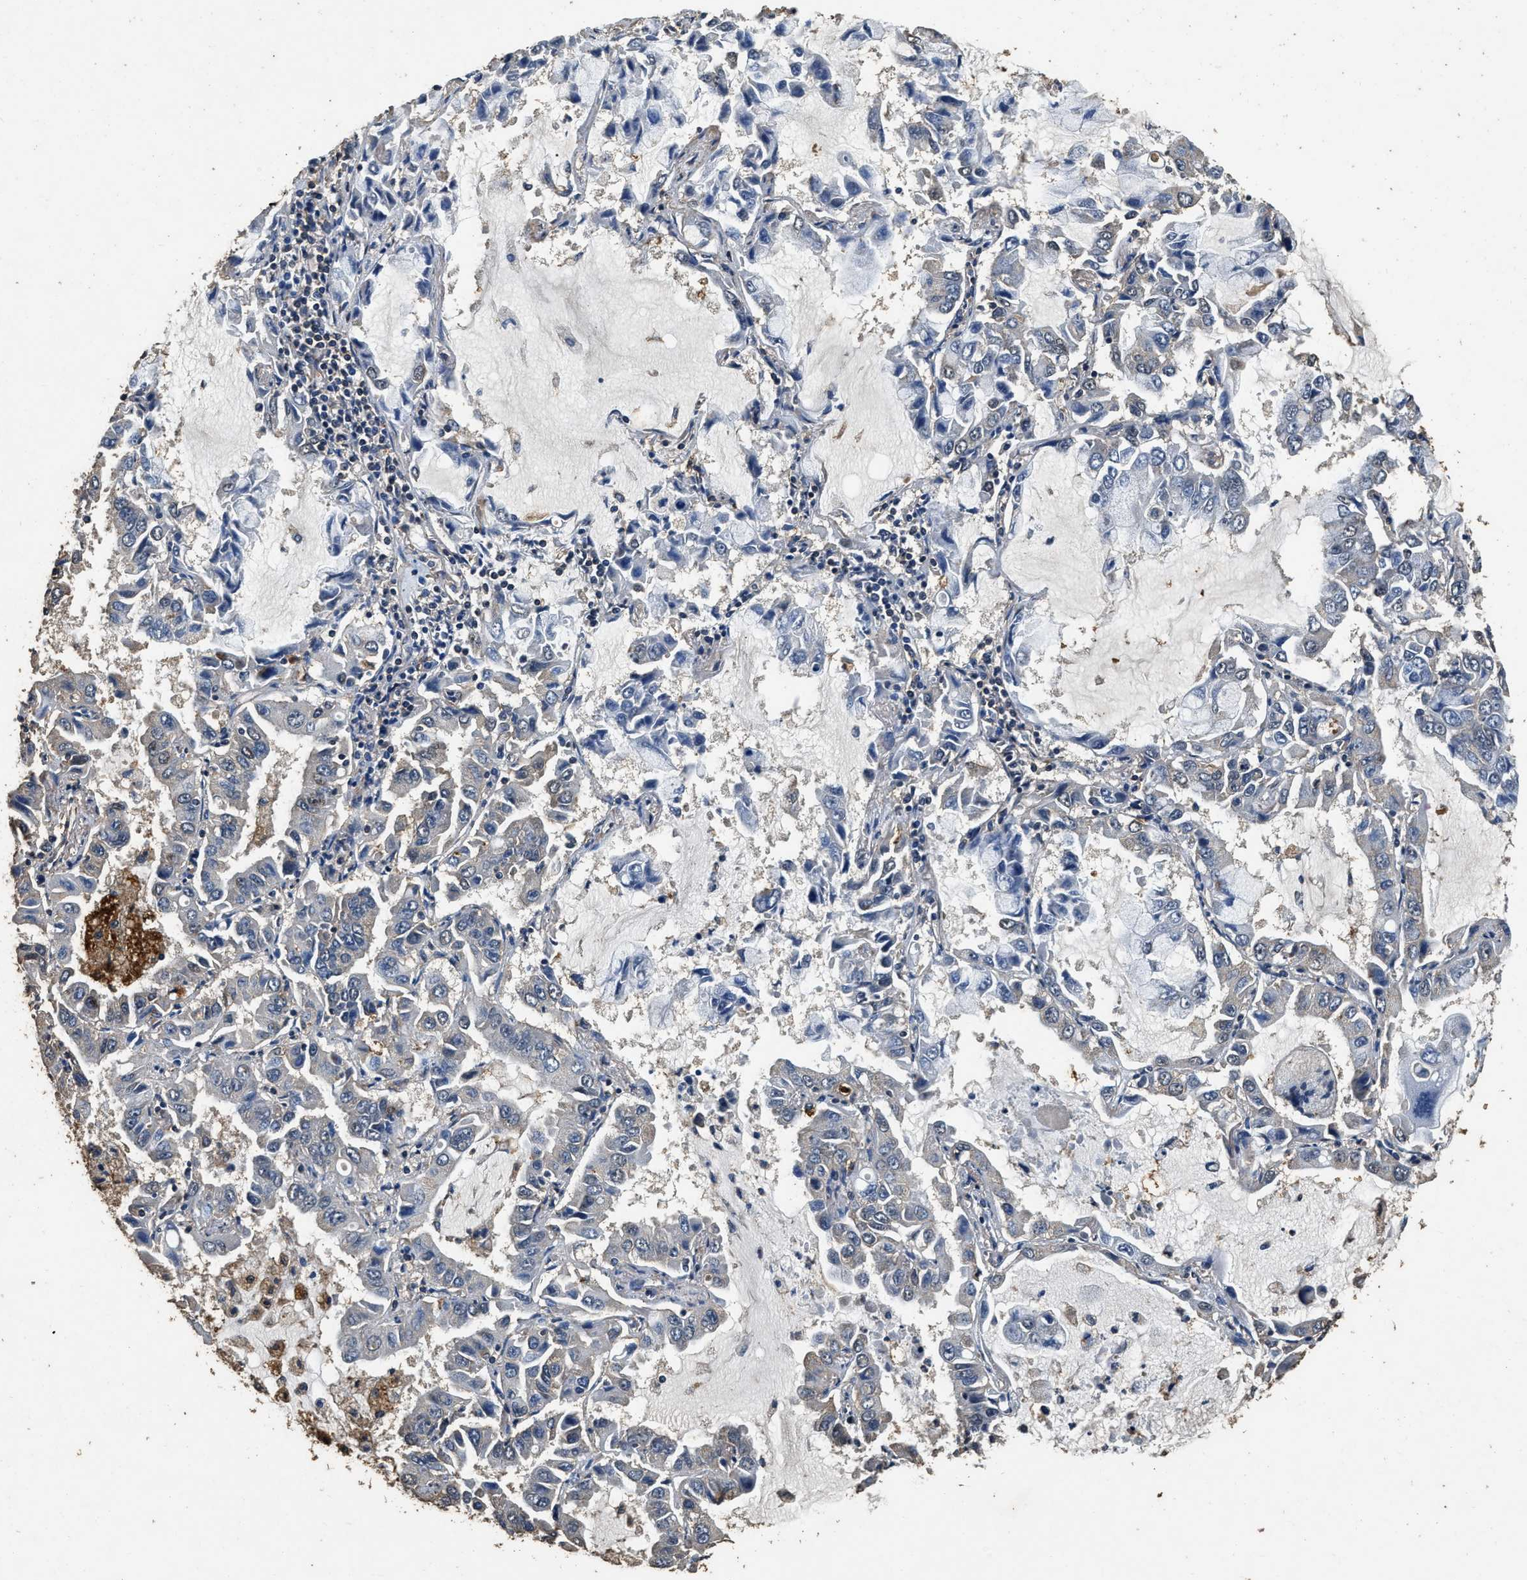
{"staining": {"intensity": "negative", "quantity": "none", "location": "none"}, "tissue": "lung cancer", "cell_type": "Tumor cells", "image_type": "cancer", "snomed": [{"axis": "morphology", "description": "Adenocarcinoma, NOS"}, {"axis": "topography", "description": "Lung"}], "caption": "Image shows no significant protein staining in tumor cells of adenocarcinoma (lung).", "gene": "MIB1", "patient": {"sex": "male", "age": 64}}